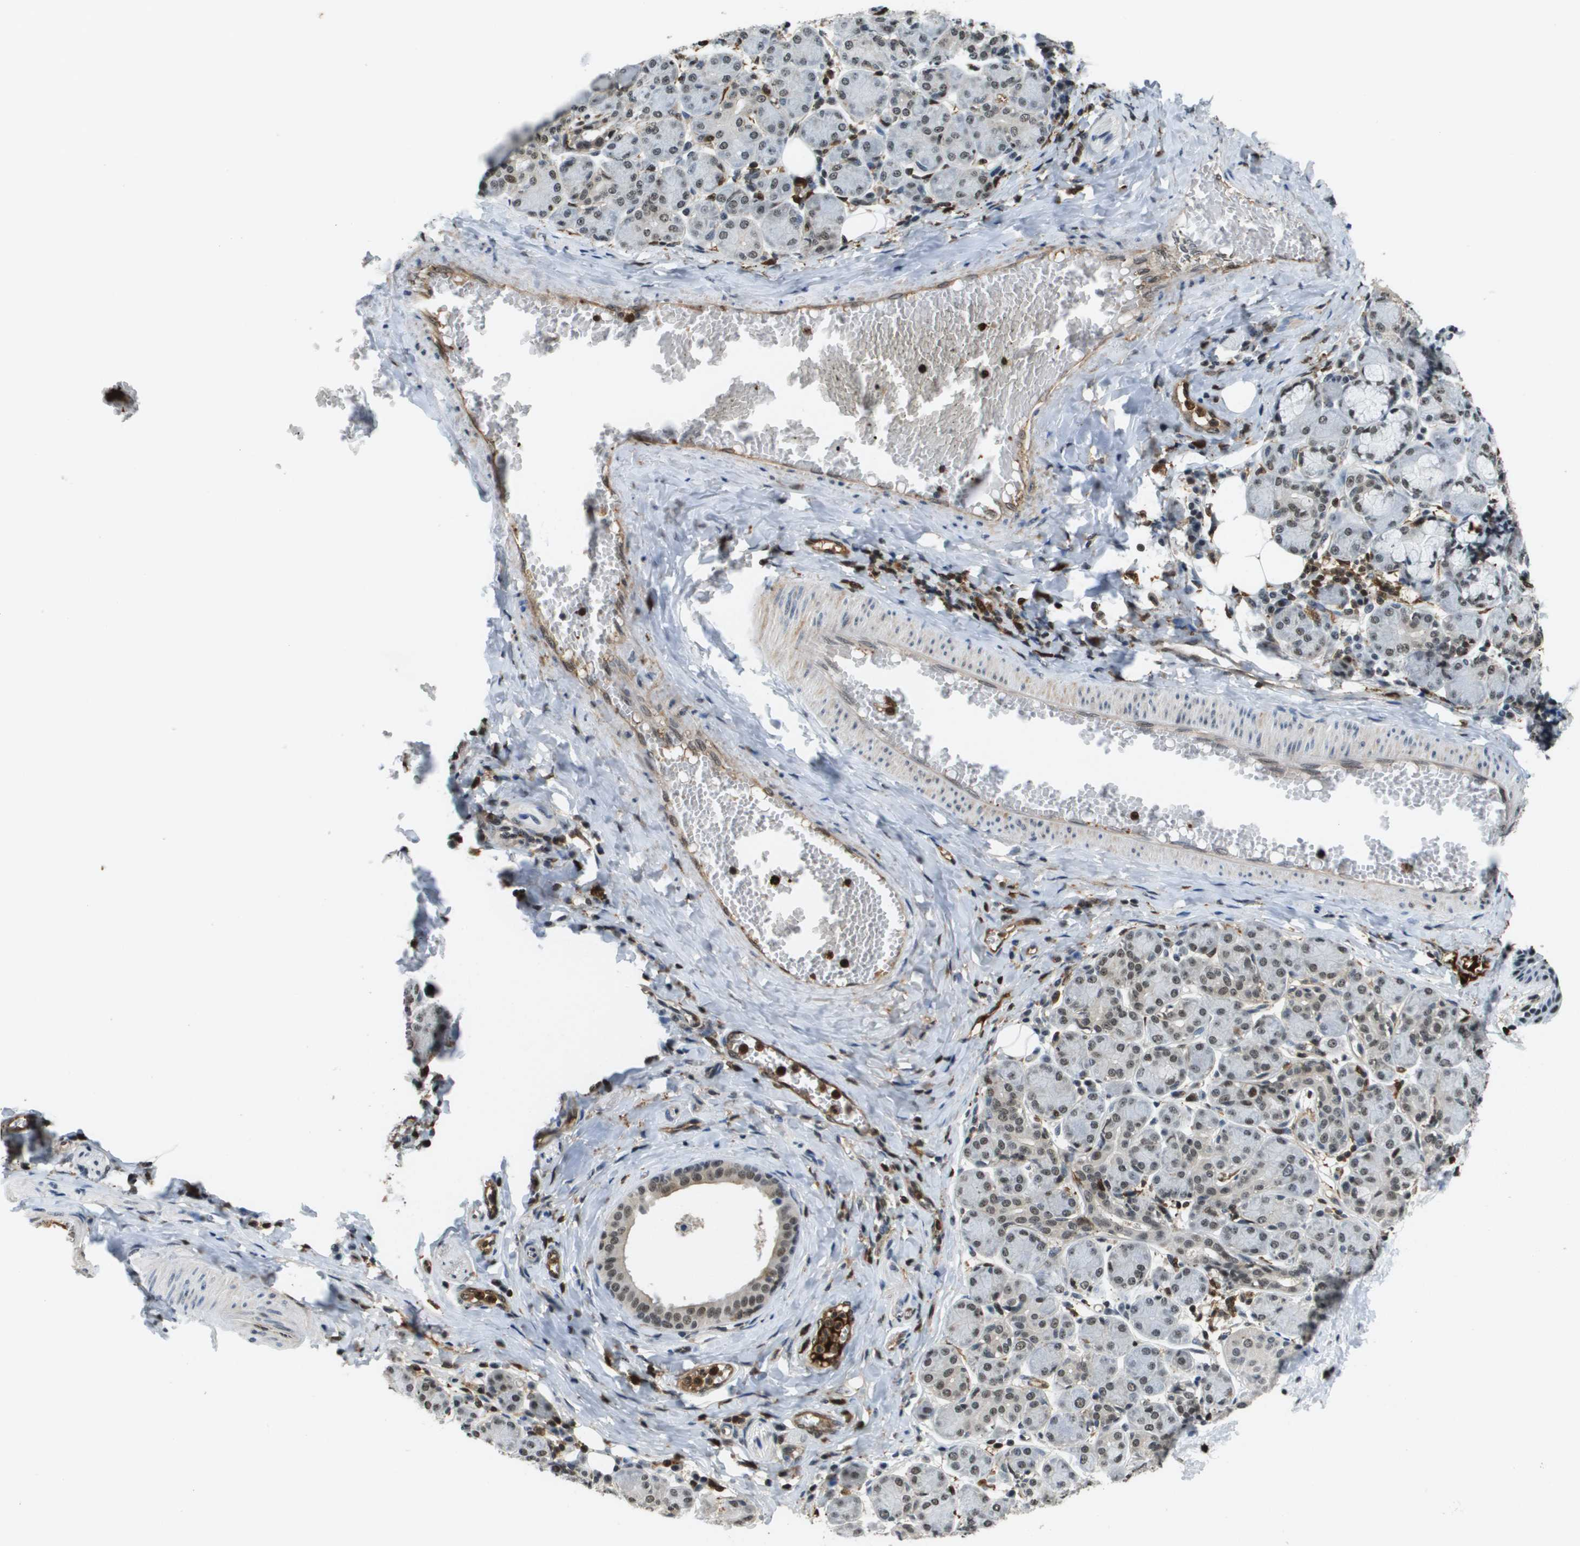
{"staining": {"intensity": "moderate", "quantity": "25%-75%", "location": "nuclear"}, "tissue": "salivary gland", "cell_type": "Glandular cells", "image_type": "normal", "snomed": [{"axis": "morphology", "description": "Normal tissue, NOS"}, {"axis": "morphology", "description": "Inflammation, NOS"}, {"axis": "topography", "description": "Lymph node"}, {"axis": "topography", "description": "Salivary gland"}], "caption": "Unremarkable salivary gland demonstrates moderate nuclear staining in approximately 25%-75% of glandular cells The staining was performed using DAB to visualize the protein expression in brown, while the nuclei were stained in blue with hematoxylin (Magnification: 20x)..", "gene": "EP400", "patient": {"sex": "male", "age": 3}}